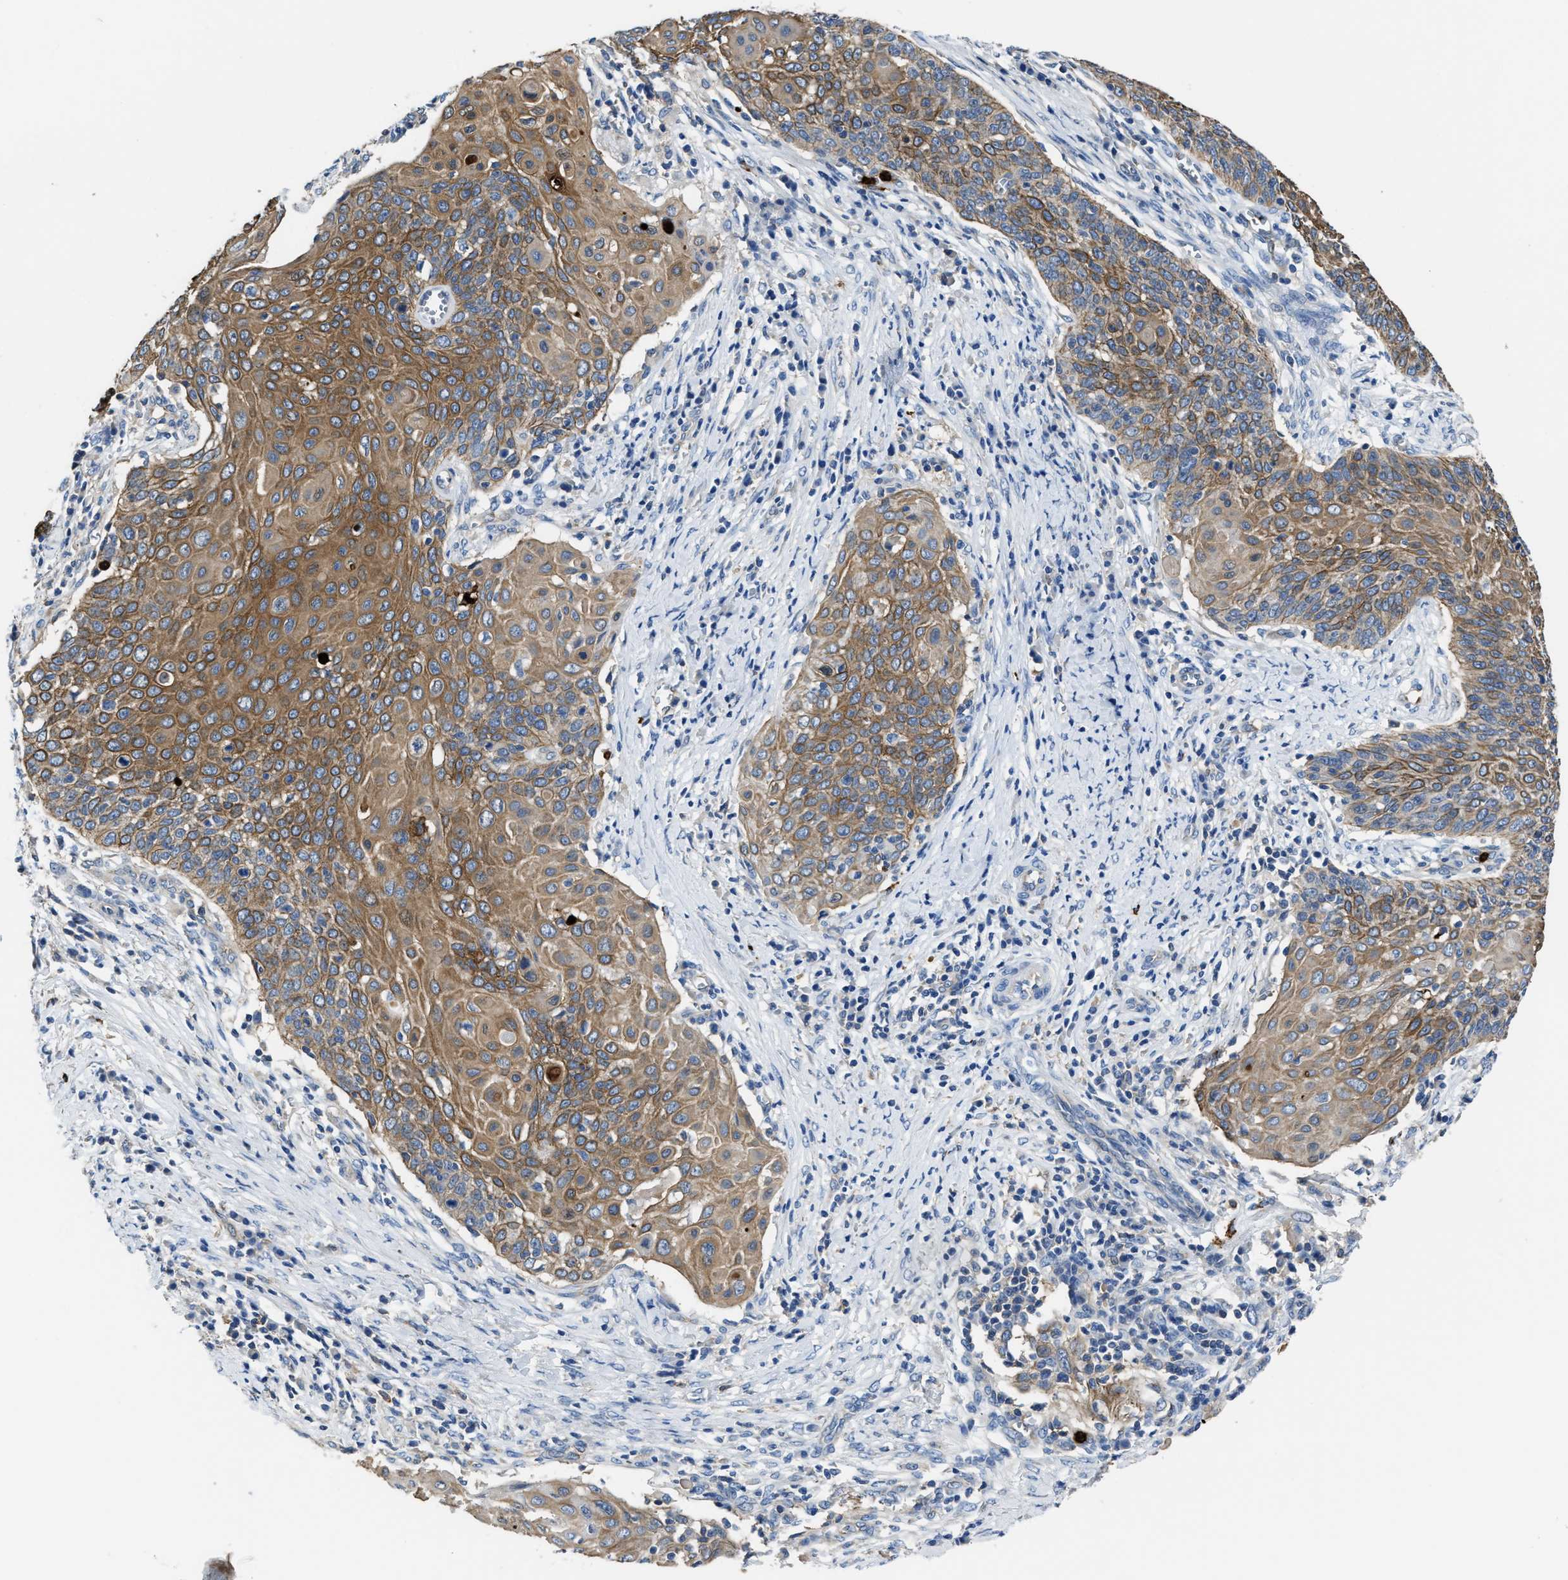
{"staining": {"intensity": "moderate", "quantity": ">75%", "location": "cytoplasmic/membranous"}, "tissue": "cervical cancer", "cell_type": "Tumor cells", "image_type": "cancer", "snomed": [{"axis": "morphology", "description": "Squamous cell carcinoma, NOS"}, {"axis": "topography", "description": "Cervix"}], "caption": "IHC (DAB (3,3'-diaminobenzidine)) staining of human cervical cancer (squamous cell carcinoma) shows moderate cytoplasmic/membranous protein staining in approximately >75% of tumor cells.", "gene": "TRAF6", "patient": {"sex": "female", "age": 39}}